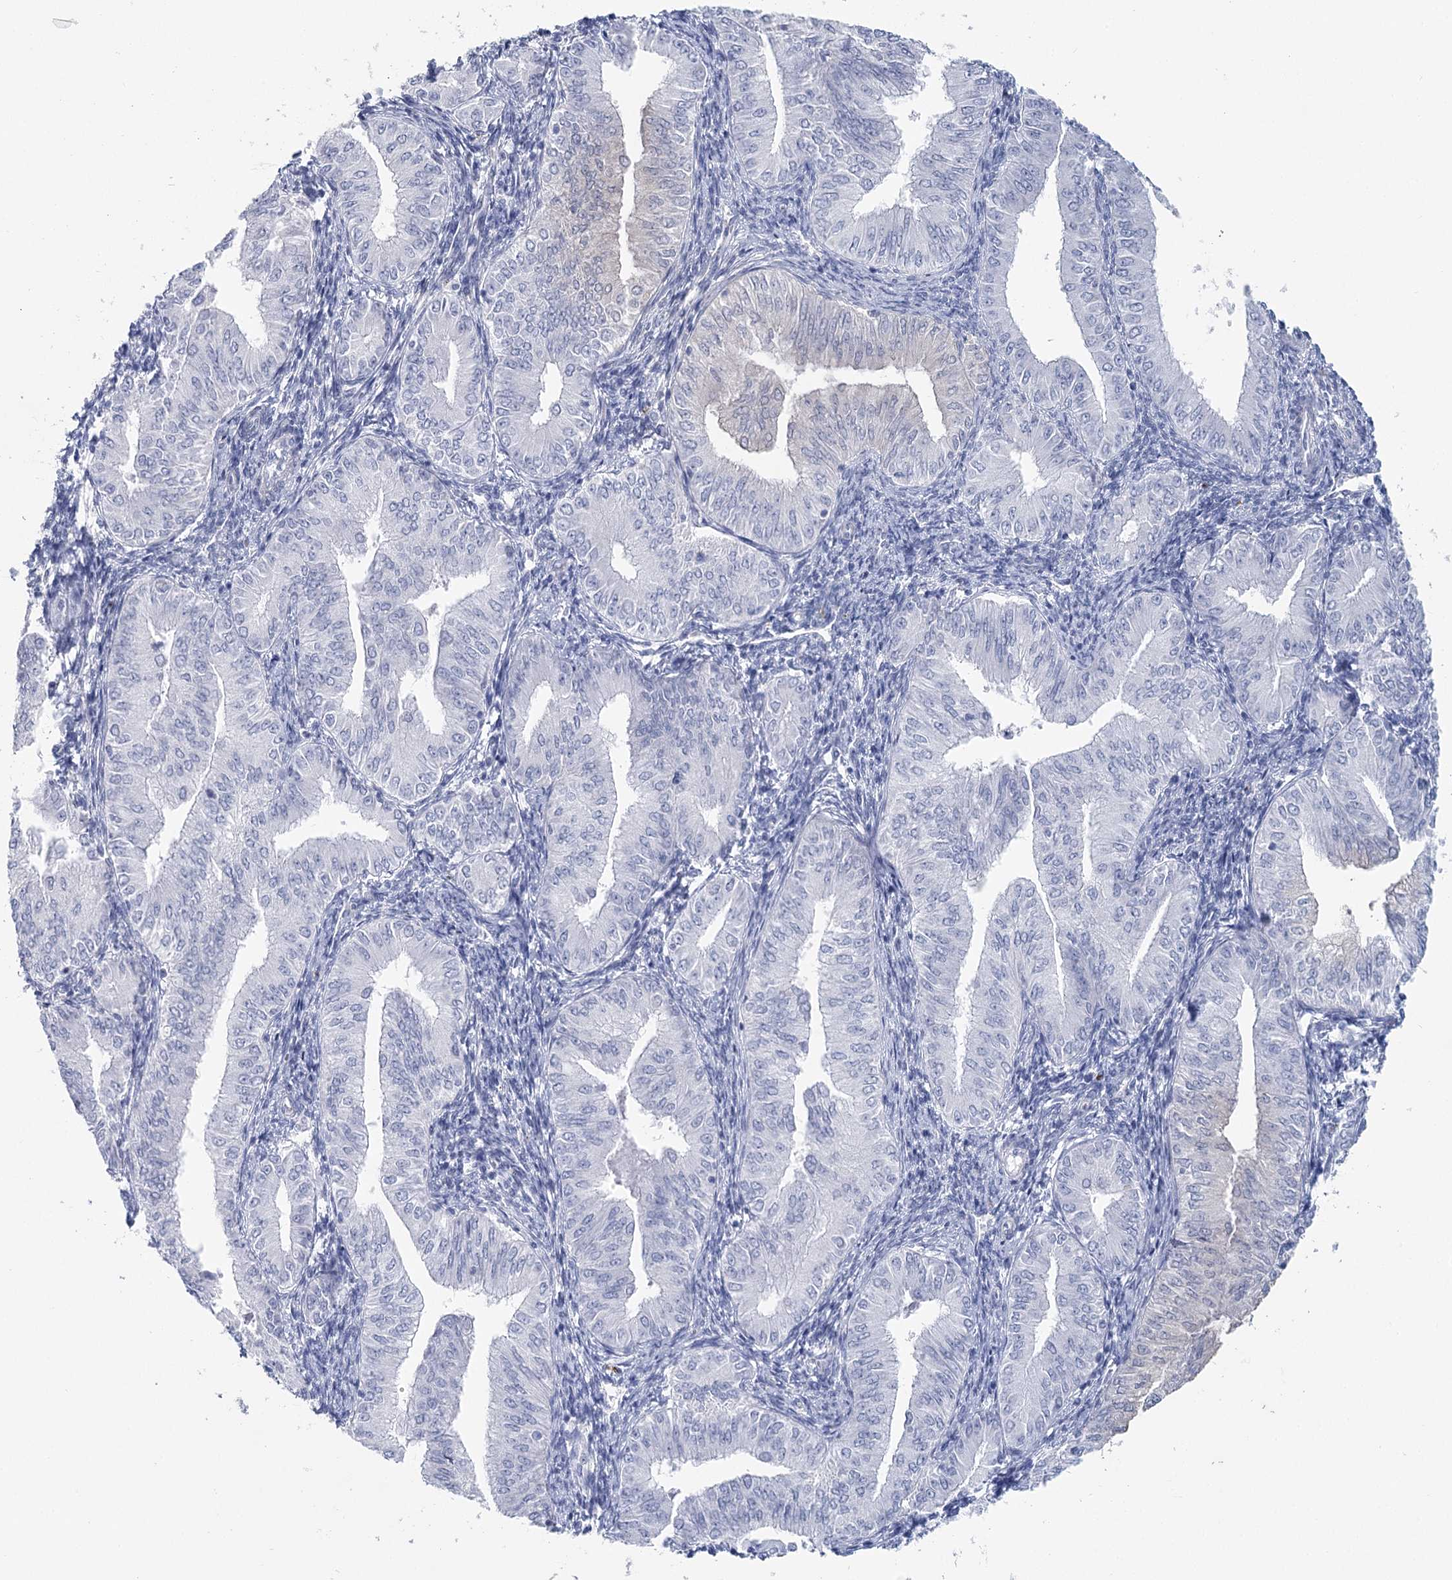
{"staining": {"intensity": "negative", "quantity": "none", "location": "none"}, "tissue": "endometrial cancer", "cell_type": "Tumor cells", "image_type": "cancer", "snomed": [{"axis": "morphology", "description": "Normal tissue, NOS"}, {"axis": "morphology", "description": "Adenocarcinoma, NOS"}, {"axis": "topography", "description": "Endometrium"}], "caption": "High magnification brightfield microscopy of adenocarcinoma (endometrial) stained with DAB (brown) and counterstained with hematoxylin (blue): tumor cells show no significant staining.", "gene": "CCDC88A", "patient": {"sex": "female", "age": 53}}